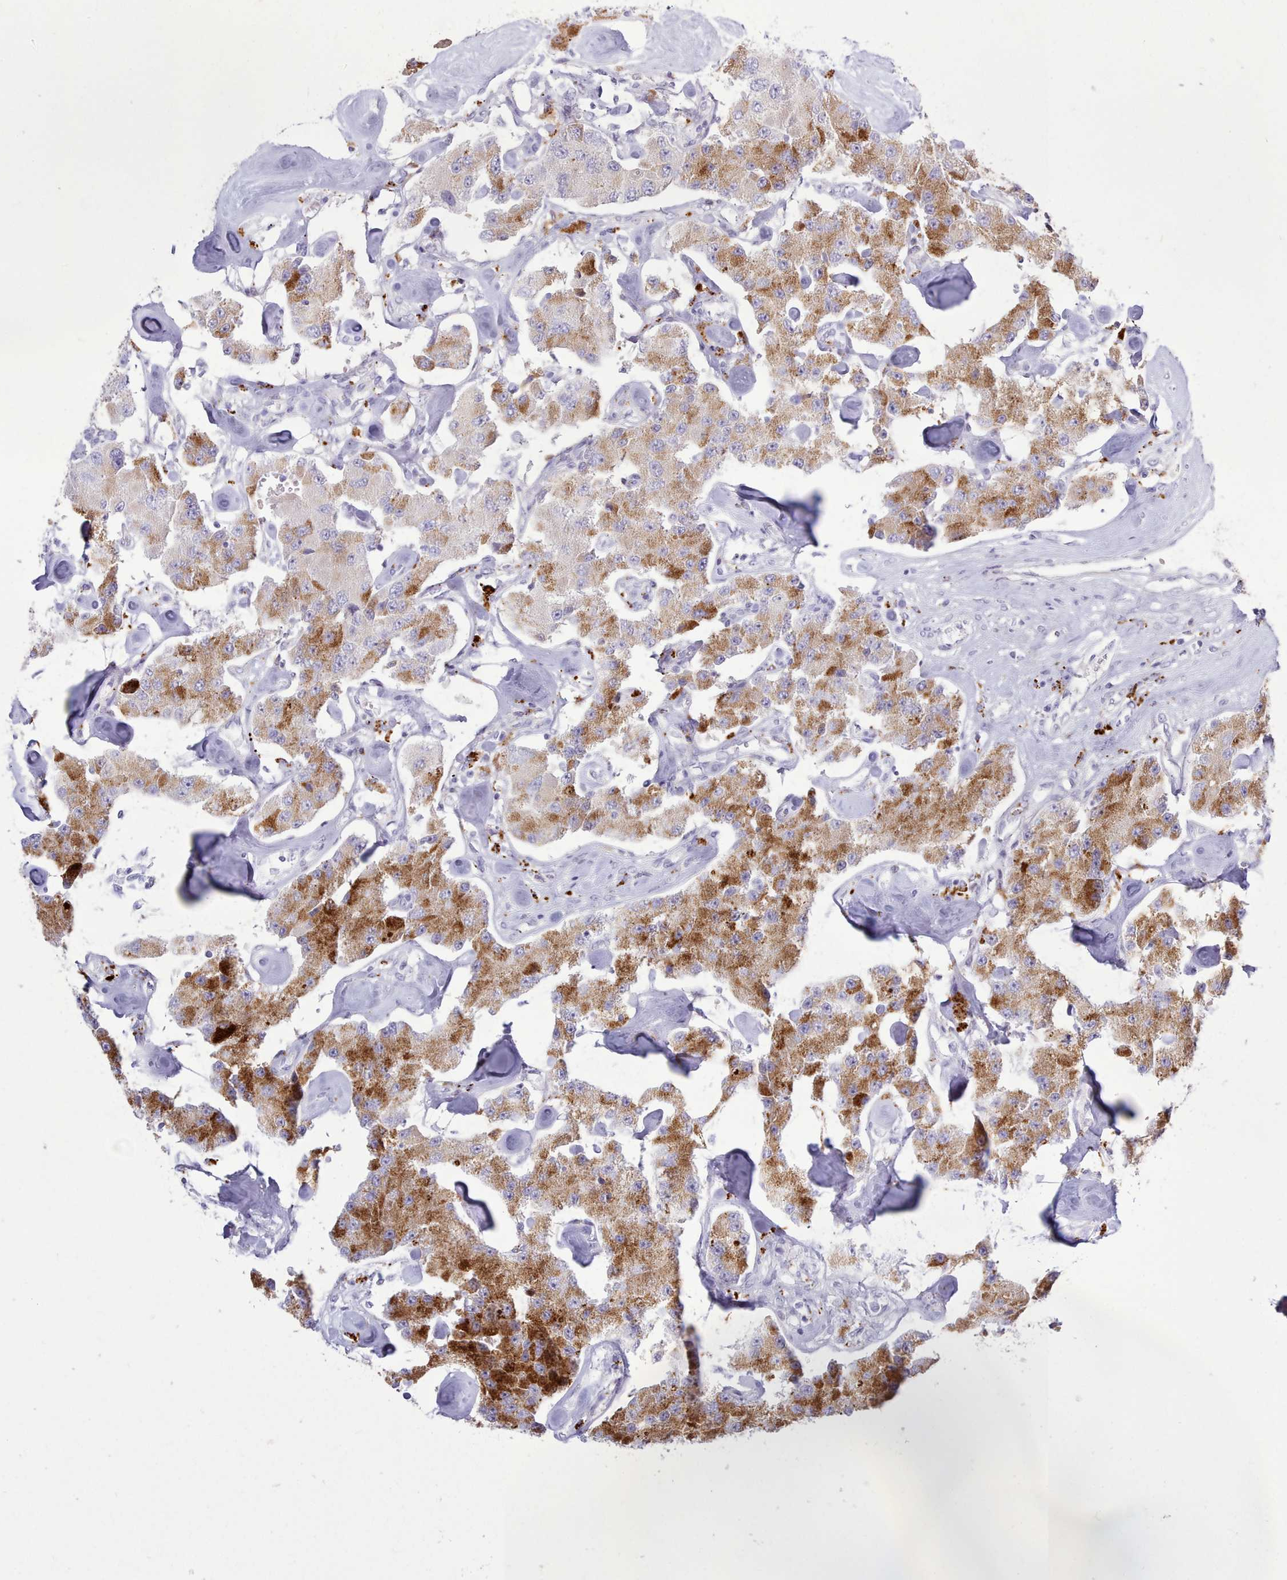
{"staining": {"intensity": "strong", "quantity": "25%-75%", "location": "cytoplasmic/membranous"}, "tissue": "carcinoid", "cell_type": "Tumor cells", "image_type": "cancer", "snomed": [{"axis": "morphology", "description": "Carcinoid, malignant, NOS"}, {"axis": "topography", "description": "Pancreas"}], "caption": "This micrograph exhibits IHC staining of carcinoid, with high strong cytoplasmic/membranous positivity in approximately 25%-75% of tumor cells.", "gene": "SRD5A1", "patient": {"sex": "male", "age": 41}}